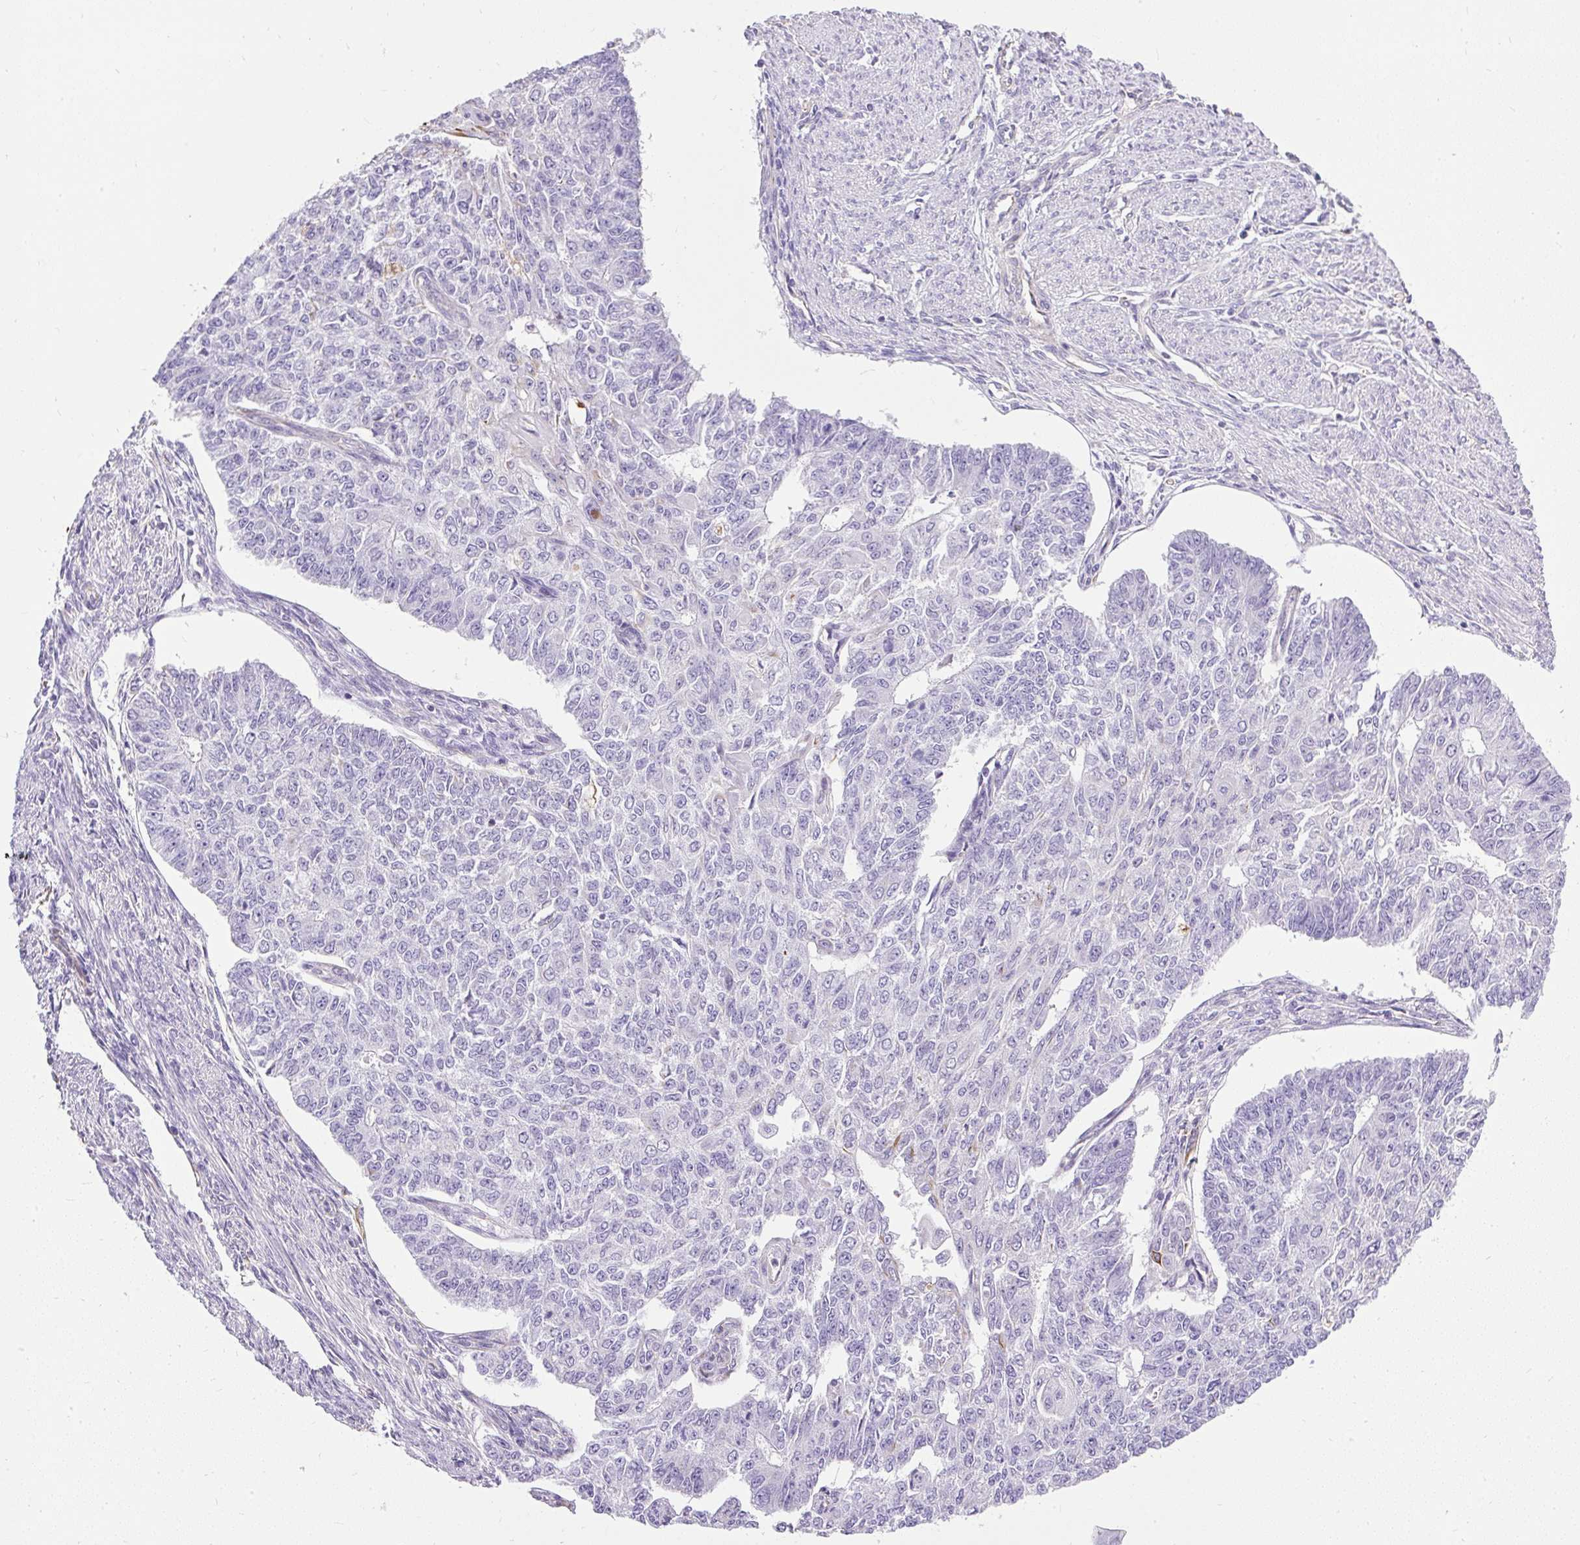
{"staining": {"intensity": "negative", "quantity": "none", "location": "none"}, "tissue": "endometrial cancer", "cell_type": "Tumor cells", "image_type": "cancer", "snomed": [{"axis": "morphology", "description": "Adenocarcinoma, NOS"}, {"axis": "topography", "description": "Endometrium"}], "caption": "Immunohistochemistry histopathology image of endometrial adenocarcinoma stained for a protein (brown), which demonstrates no positivity in tumor cells.", "gene": "PLS1", "patient": {"sex": "female", "age": 32}}